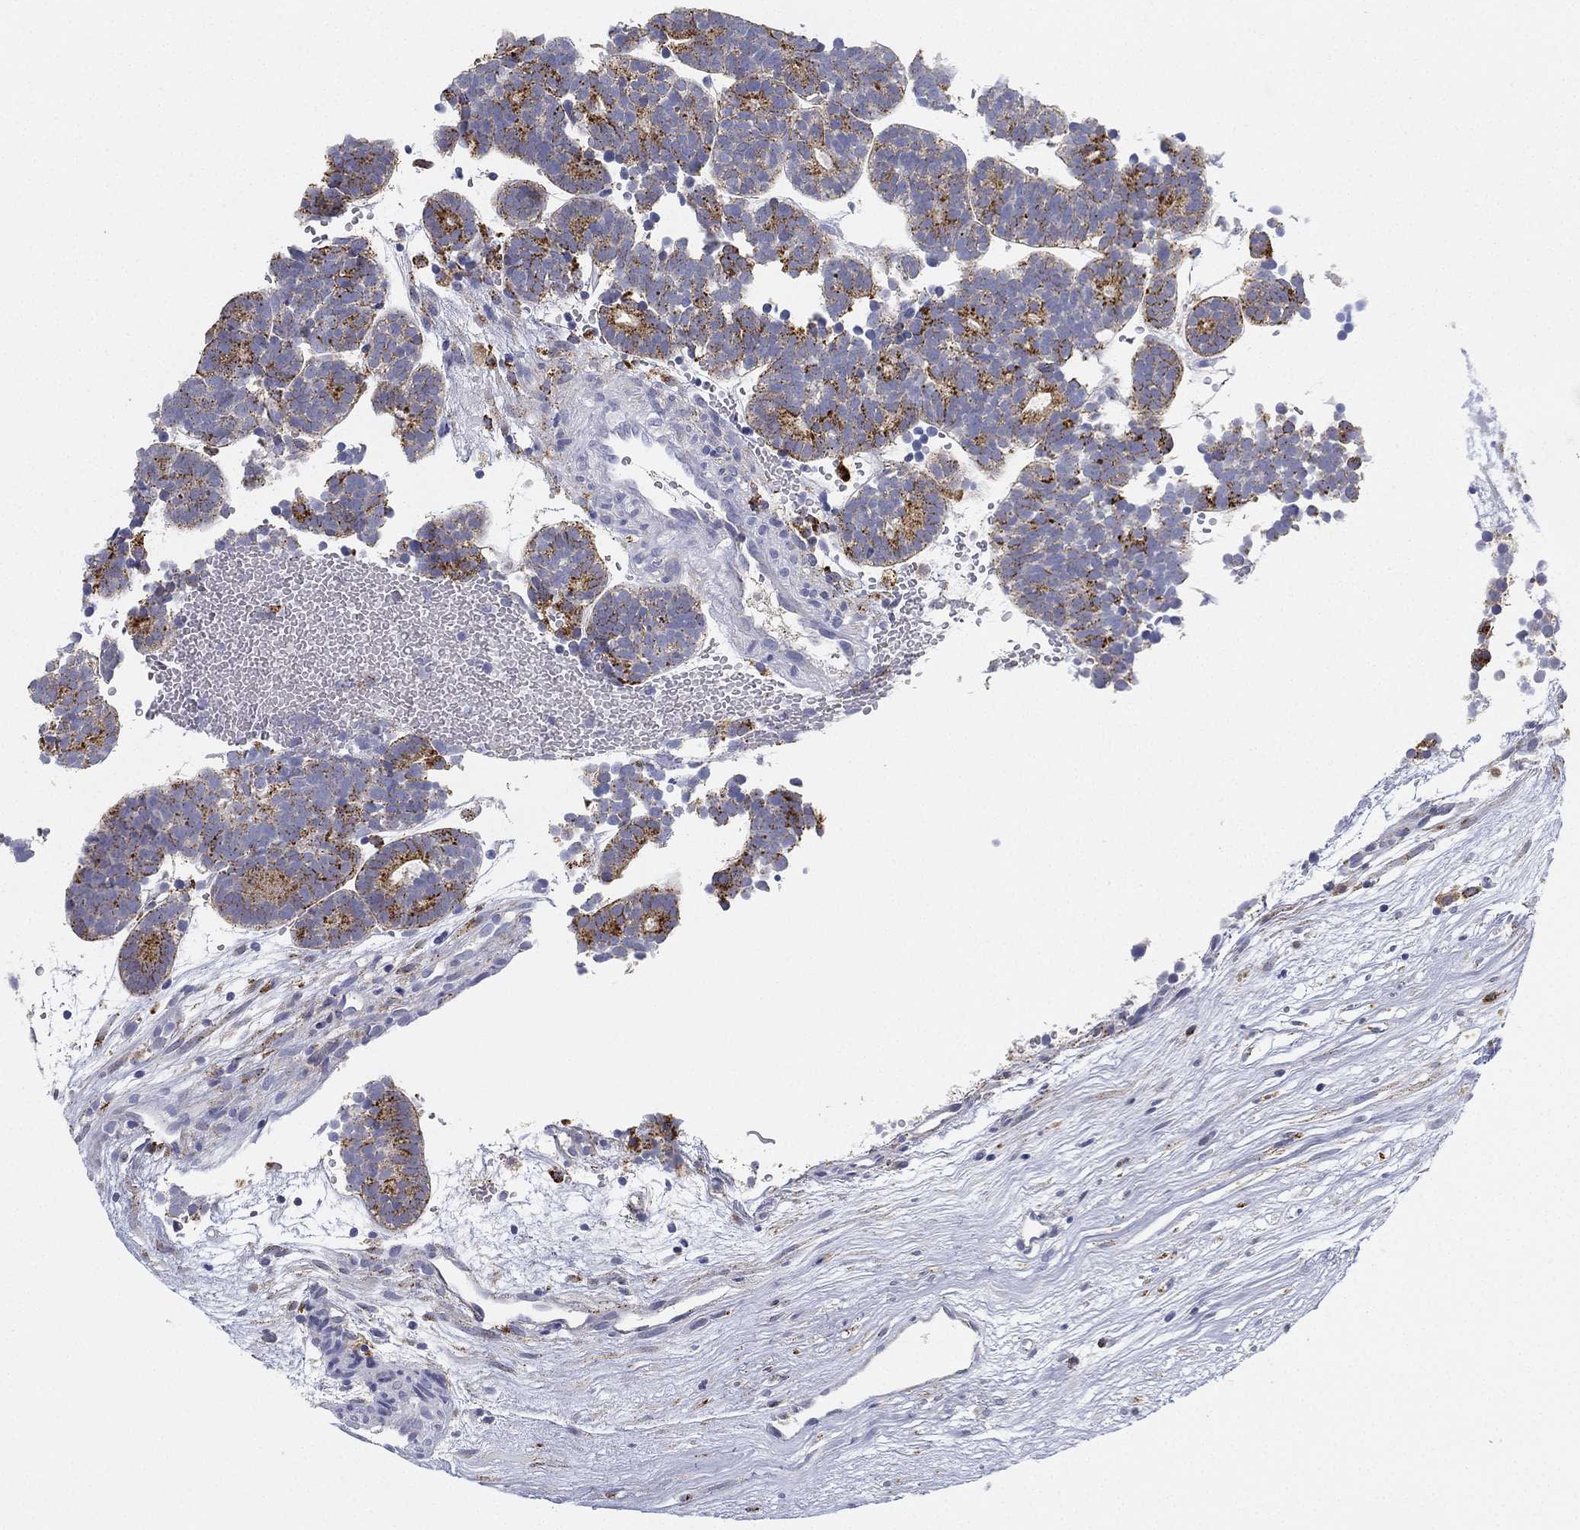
{"staining": {"intensity": "strong", "quantity": "<25%", "location": "cytoplasmic/membranous"}, "tissue": "head and neck cancer", "cell_type": "Tumor cells", "image_type": "cancer", "snomed": [{"axis": "morphology", "description": "Adenocarcinoma, NOS"}, {"axis": "topography", "description": "Head-Neck"}], "caption": "Head and neck cancer stained with a protein marker displays strong staining in tumor cells.", "gene": "NPC2", "patient": {"sex": "female", "age": 81}}